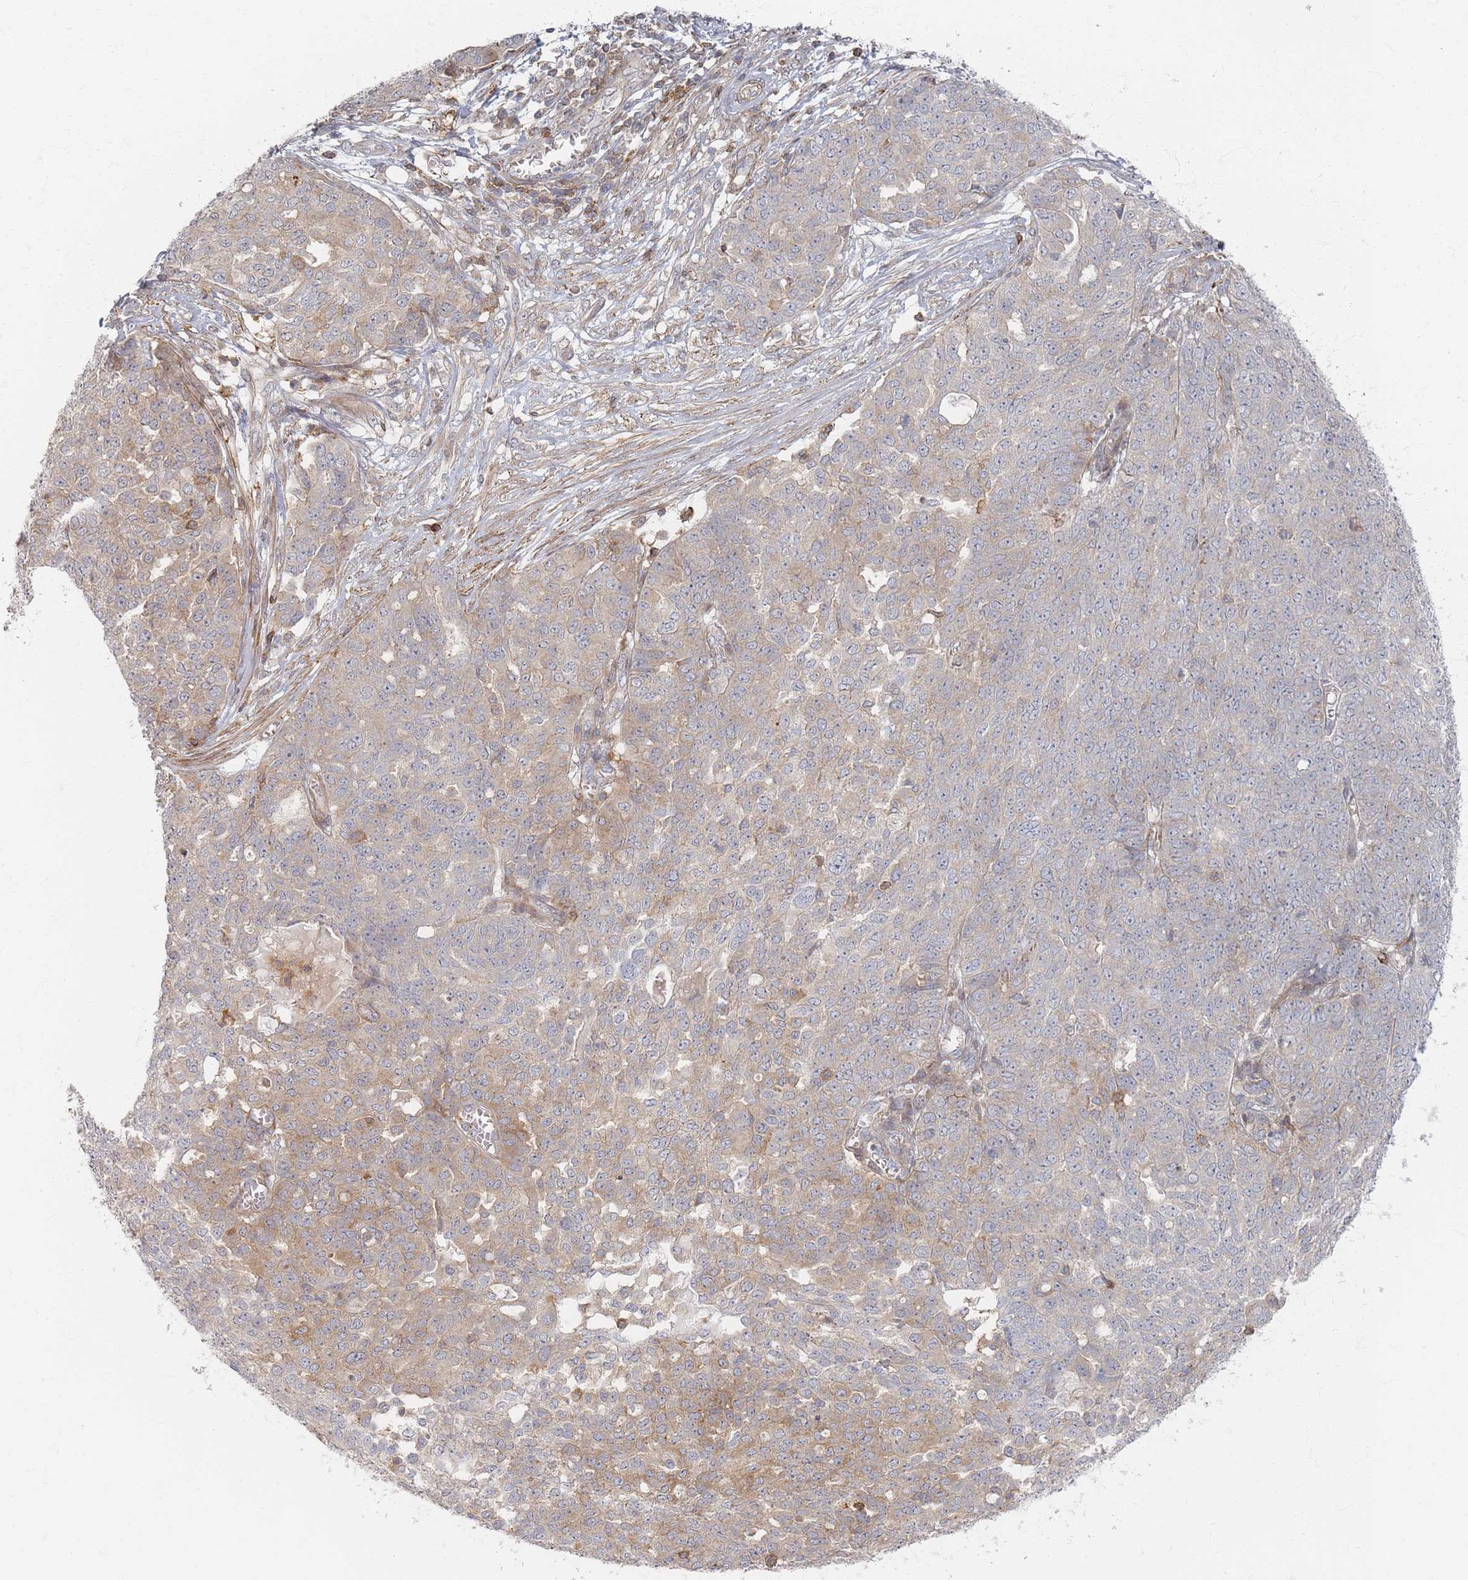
{"staining": {"intensity": "weak", "quantity": "25%-75%", "location": "cytoplasmic/membranous"}, "tissue": "ovarian cancer", "cell_type": "Tumor cells", "image_type": "cancer", "snomed": [{"axis": "morphology", "description": "Cystadenocarcinoma, serous, NOS"}, {"axis": "topography", "description": "Soft tissue"}, {"axis": "topography", "description": "Ovary"}], "caption": "Brown immunohistochemical staining in human ovarian cancer (serous cystadenocarcinoma) reveals weak cytoplasmic/membranous expression in about 25%-75% of tumor cells. (DAB = brown stain, brightfield microscopy at high magnification).", "gene": "ZNF852", "patient": {"sex": "female", "age": 57}}